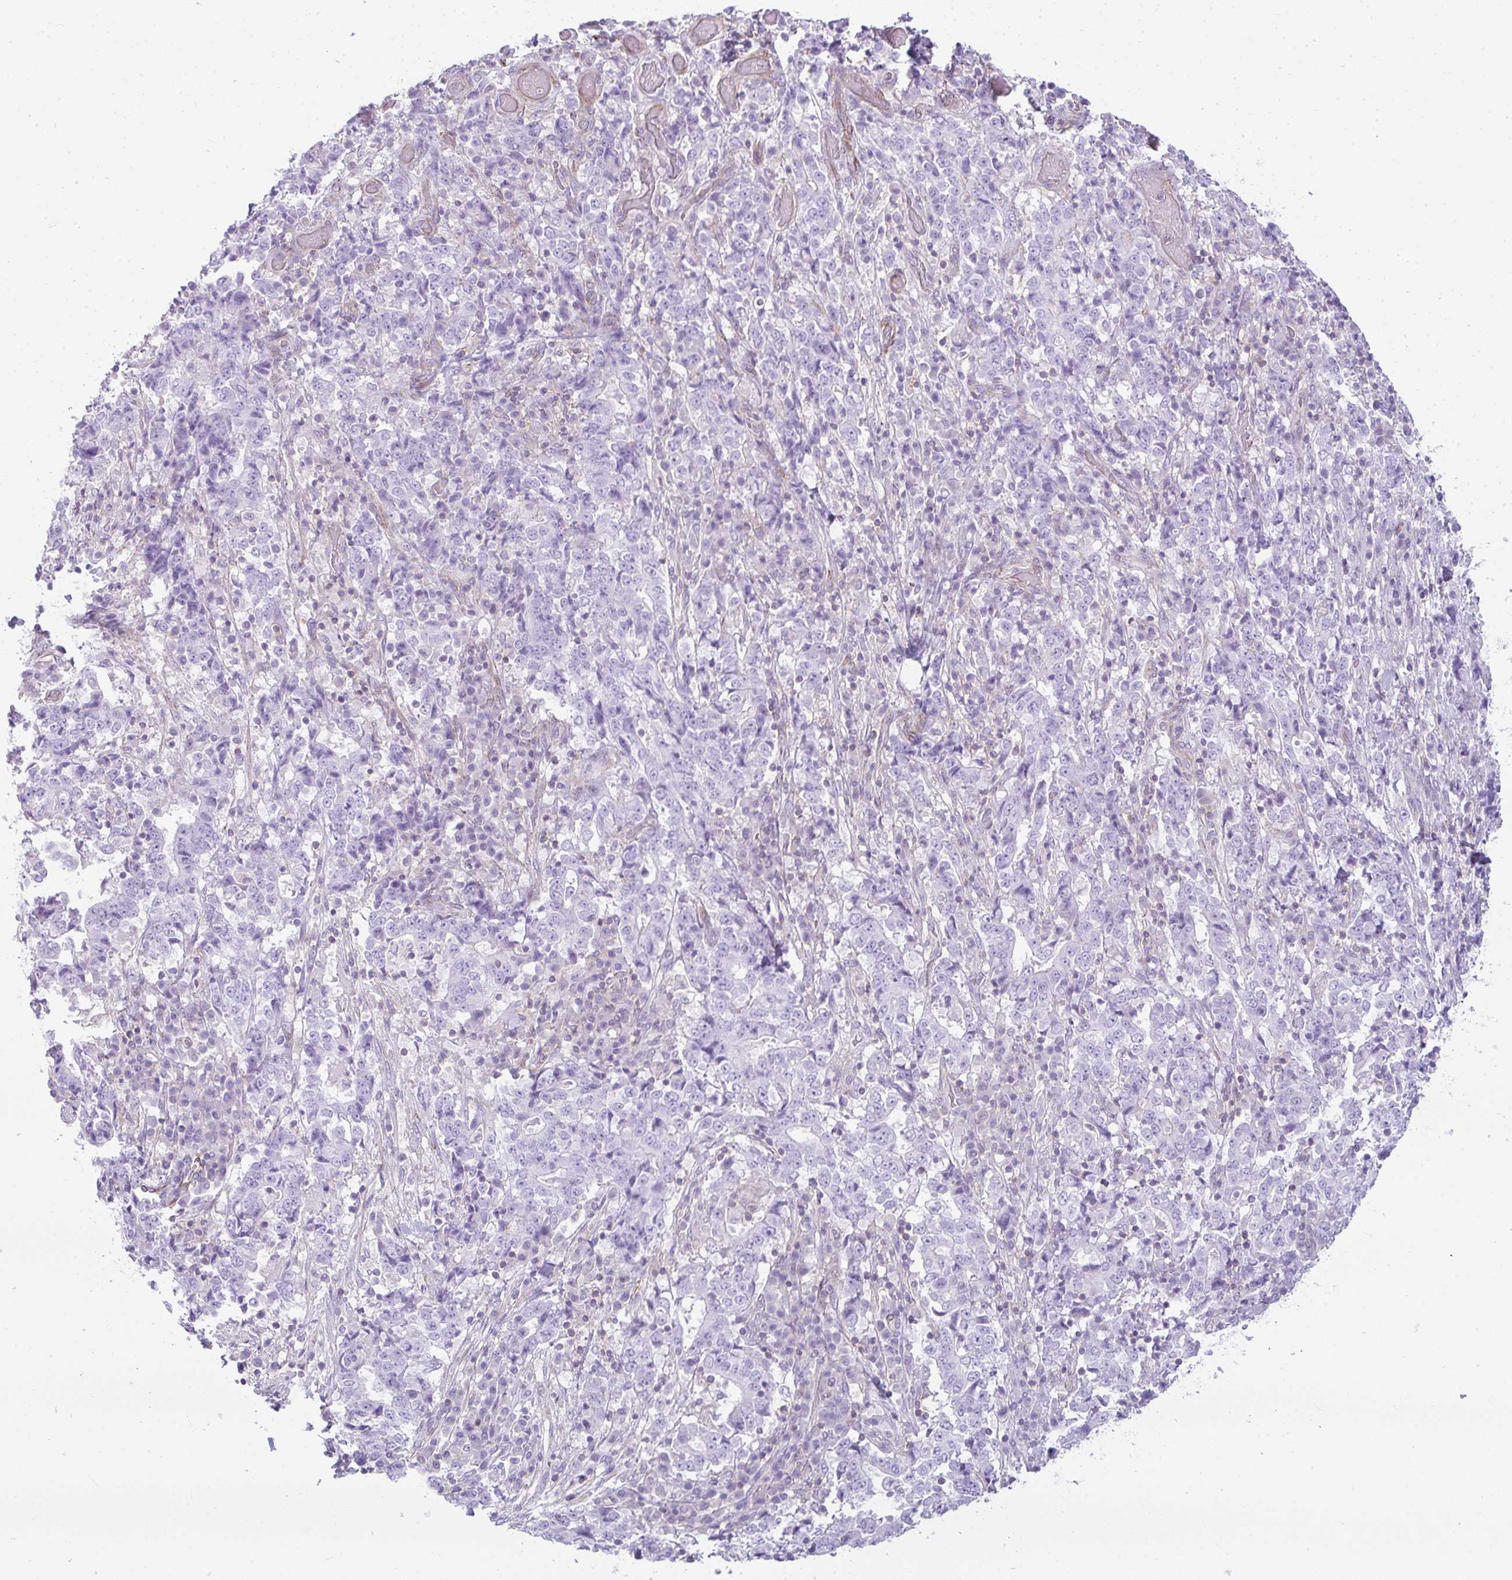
{"staining": {"intensity": "negative", "quantity": "none", "location": "none"}, "tissue": "stomach cancer", "cell_type": "Tumor cells", "image_type": "cancer", "snomed": [{"axis": "morphology", "description": "Normal tissue, NOS"}, {"axis": "morphology", "description": "Adenocarcinoma, NOS"}, {"axis": "topography", "description": "Stomach, upper"}, {"axis": "topography", "description": "Stomach"}], "caption": "Photomicrograph shows no protein expression in tumor cells of stomach cancer tissue.", "gene": "CDRT15", "patient": {"sex": "male", "age": 59}}